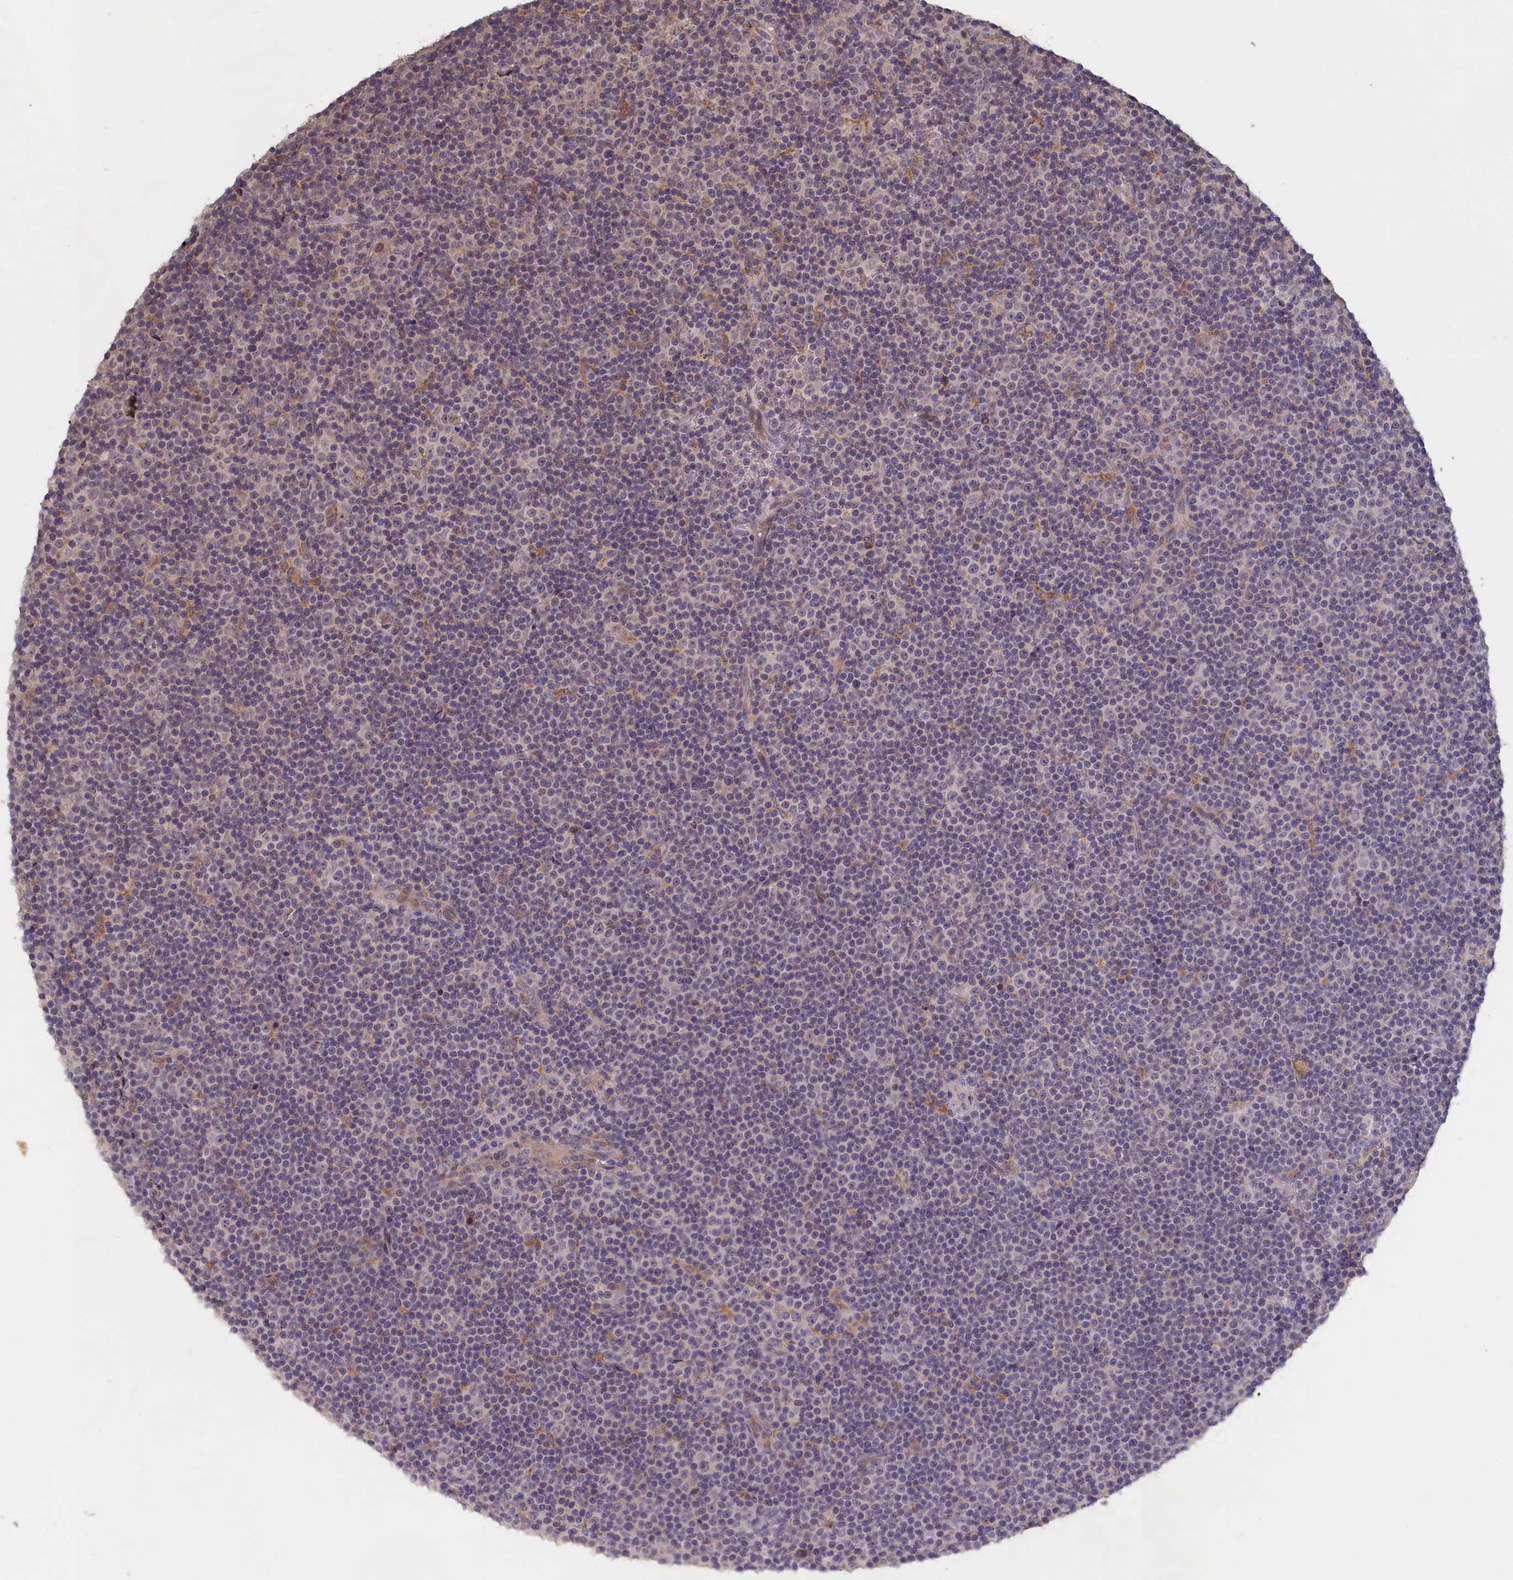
{"staining": {"intensity": "negative", "quantity": "none", "location": "none"}, "tissue": "lymphoma", "cell_type": "Tumor cells", "image_type": "cancer", "snomed": [{"axis": "morphology", "description": "Malignant lymphoma, non-Hodgkin's type, Low grade"}, {"axis": "topography", "description": "Lymph node"}], "caption": "Immunohistochemistry photomicrograph of low-grade malignant lymphoma, non-Hodgkin's type stained for a protein (brown), which displays no expression in tumor cells. Nuclei are stained in blue.", "gene": "COL19A1", "patient": {"sex": "female", "age": 67}}